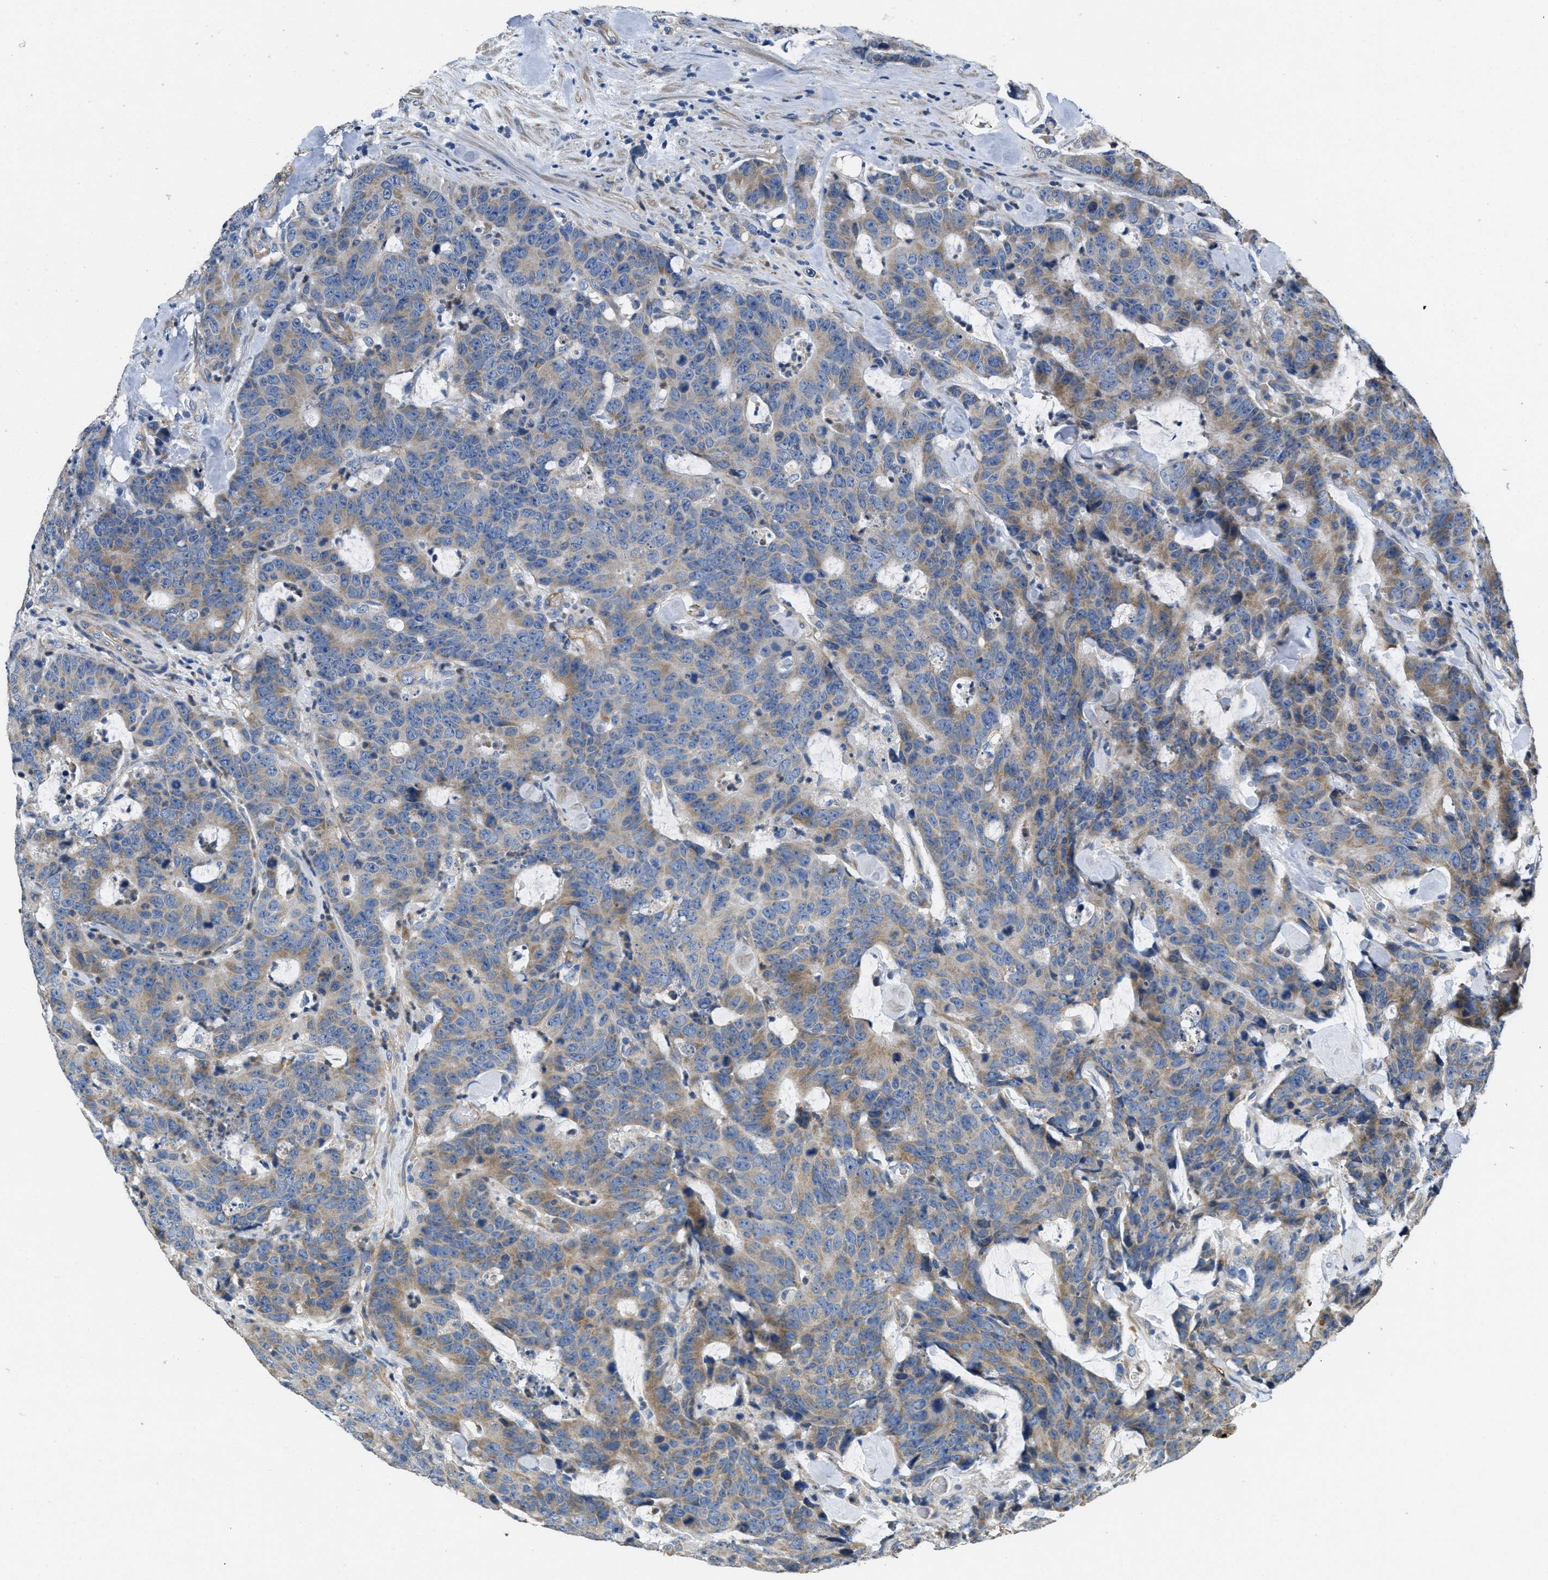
{"staining": {"intensity": "moderate", "quantity": "25%-75%", "location": "cytoplasmic/membranous"}, "tissue": "colorectal cancer", "cell_type": "Tumor cells", "image_type": "cancer", "snomed": [{"axis": "morphology", "description": "Adenocarcinoma, NOS"}, {"axis": "topography", "description": "Colon"}], "caption": "Immunohistochemical staining of human colorectal cancer displays medium levels of moderate cytoplasmic/membranous staining in about 25%-75% of tumor cells.", "gene": "TOMM70", "patient": {"sex": "female", "age": 86}}